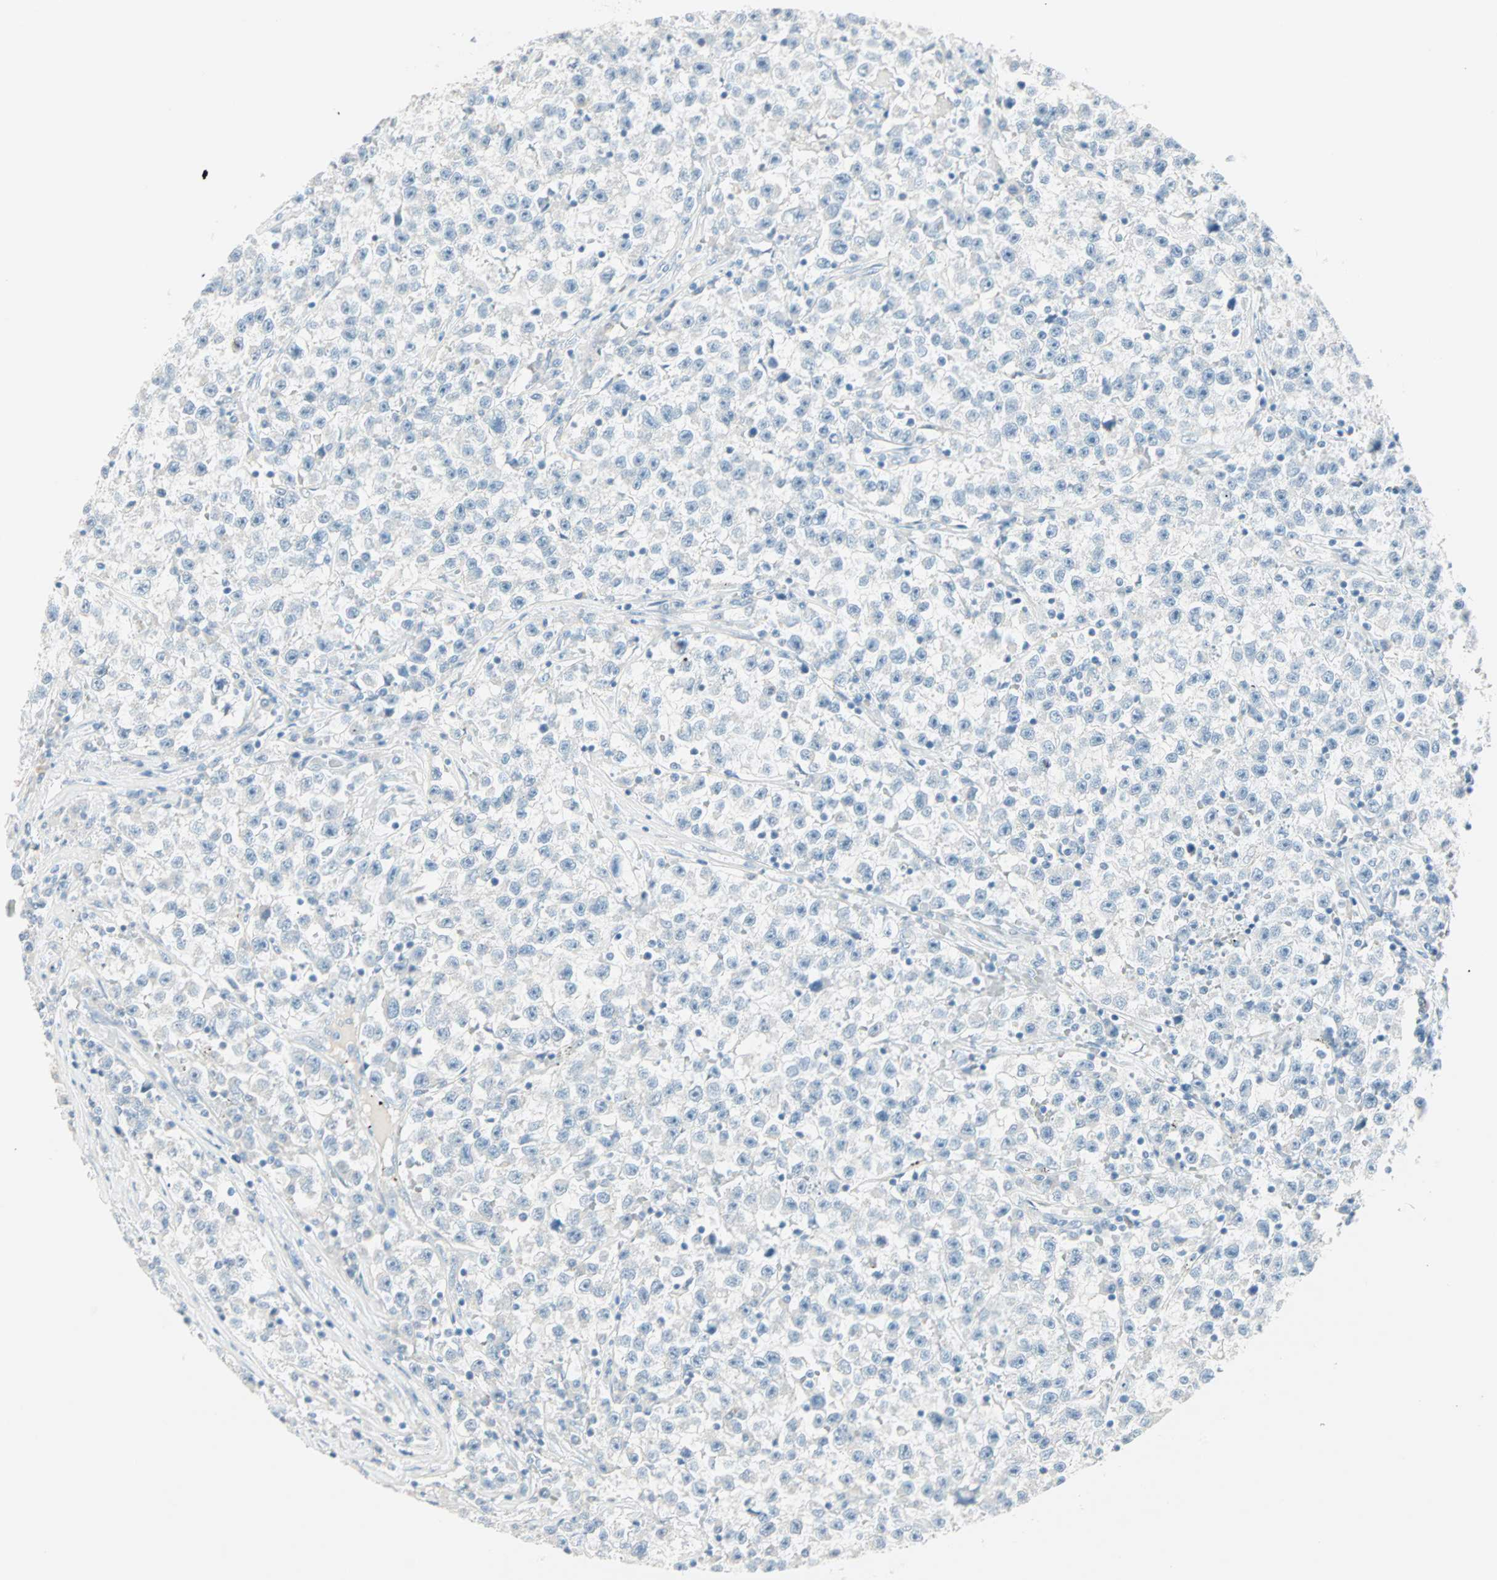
{"staining": {"intensity": "negative", "quantity": "none", "location": "none"}, "tissue": "testis cancer", "cell_type": "Tumor cells", "image_type": "cancer", "snomed": [{"axis": "morphology", "description": "Seminoma, NOS"}, {"axis": "topography", "description": "Testis"}], "caption": "A high-resolution image shows IHC staining of testis cancer (seminoma), which exhibits no significant expression in tumor cells.", "gene": "SULT1C2", "patient": {"sex": "male", "age": 22}}